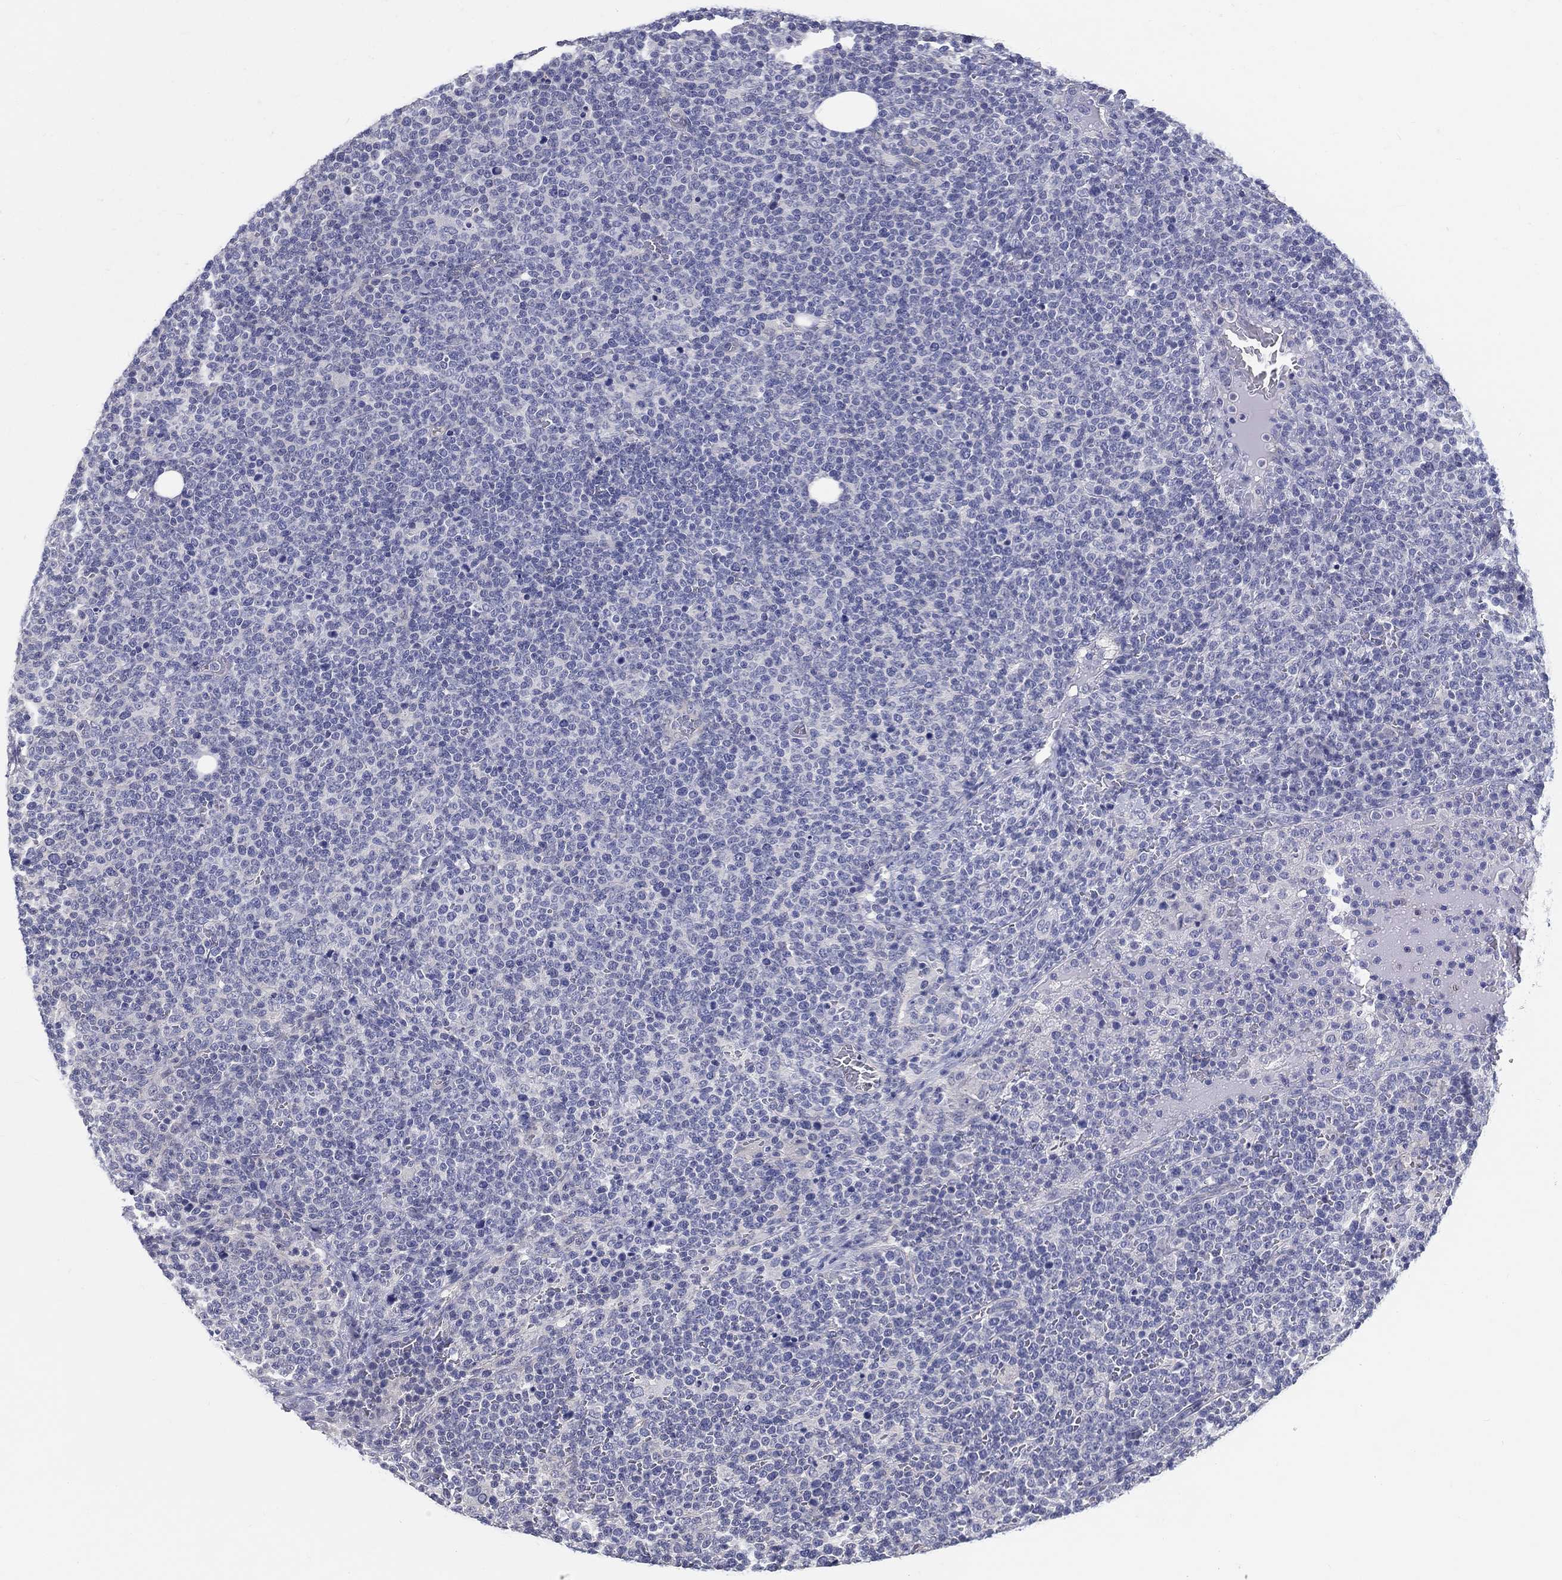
{"staining": {"intensity": "negative", "quantity": "none", "location": "none"}, "tissue": "lymphoma", "cell_type": "Tumor cells", "image_type": "cancer", "snomed": [{"axis": "morphology", "description": "Malignant lymphoma, non-Hodgkin's type, High grade"}, {"axis": "topography", "description": "Lymph node"}], "caption": "There is no significant expression in tumor cells of lymphoma. (DAB (3,3'-diaminobenzidine) immunohistochemistry with hematoxylin counter stain).", "gene": "CRYGD", "patient": {"sex": "male", "age": 61}}